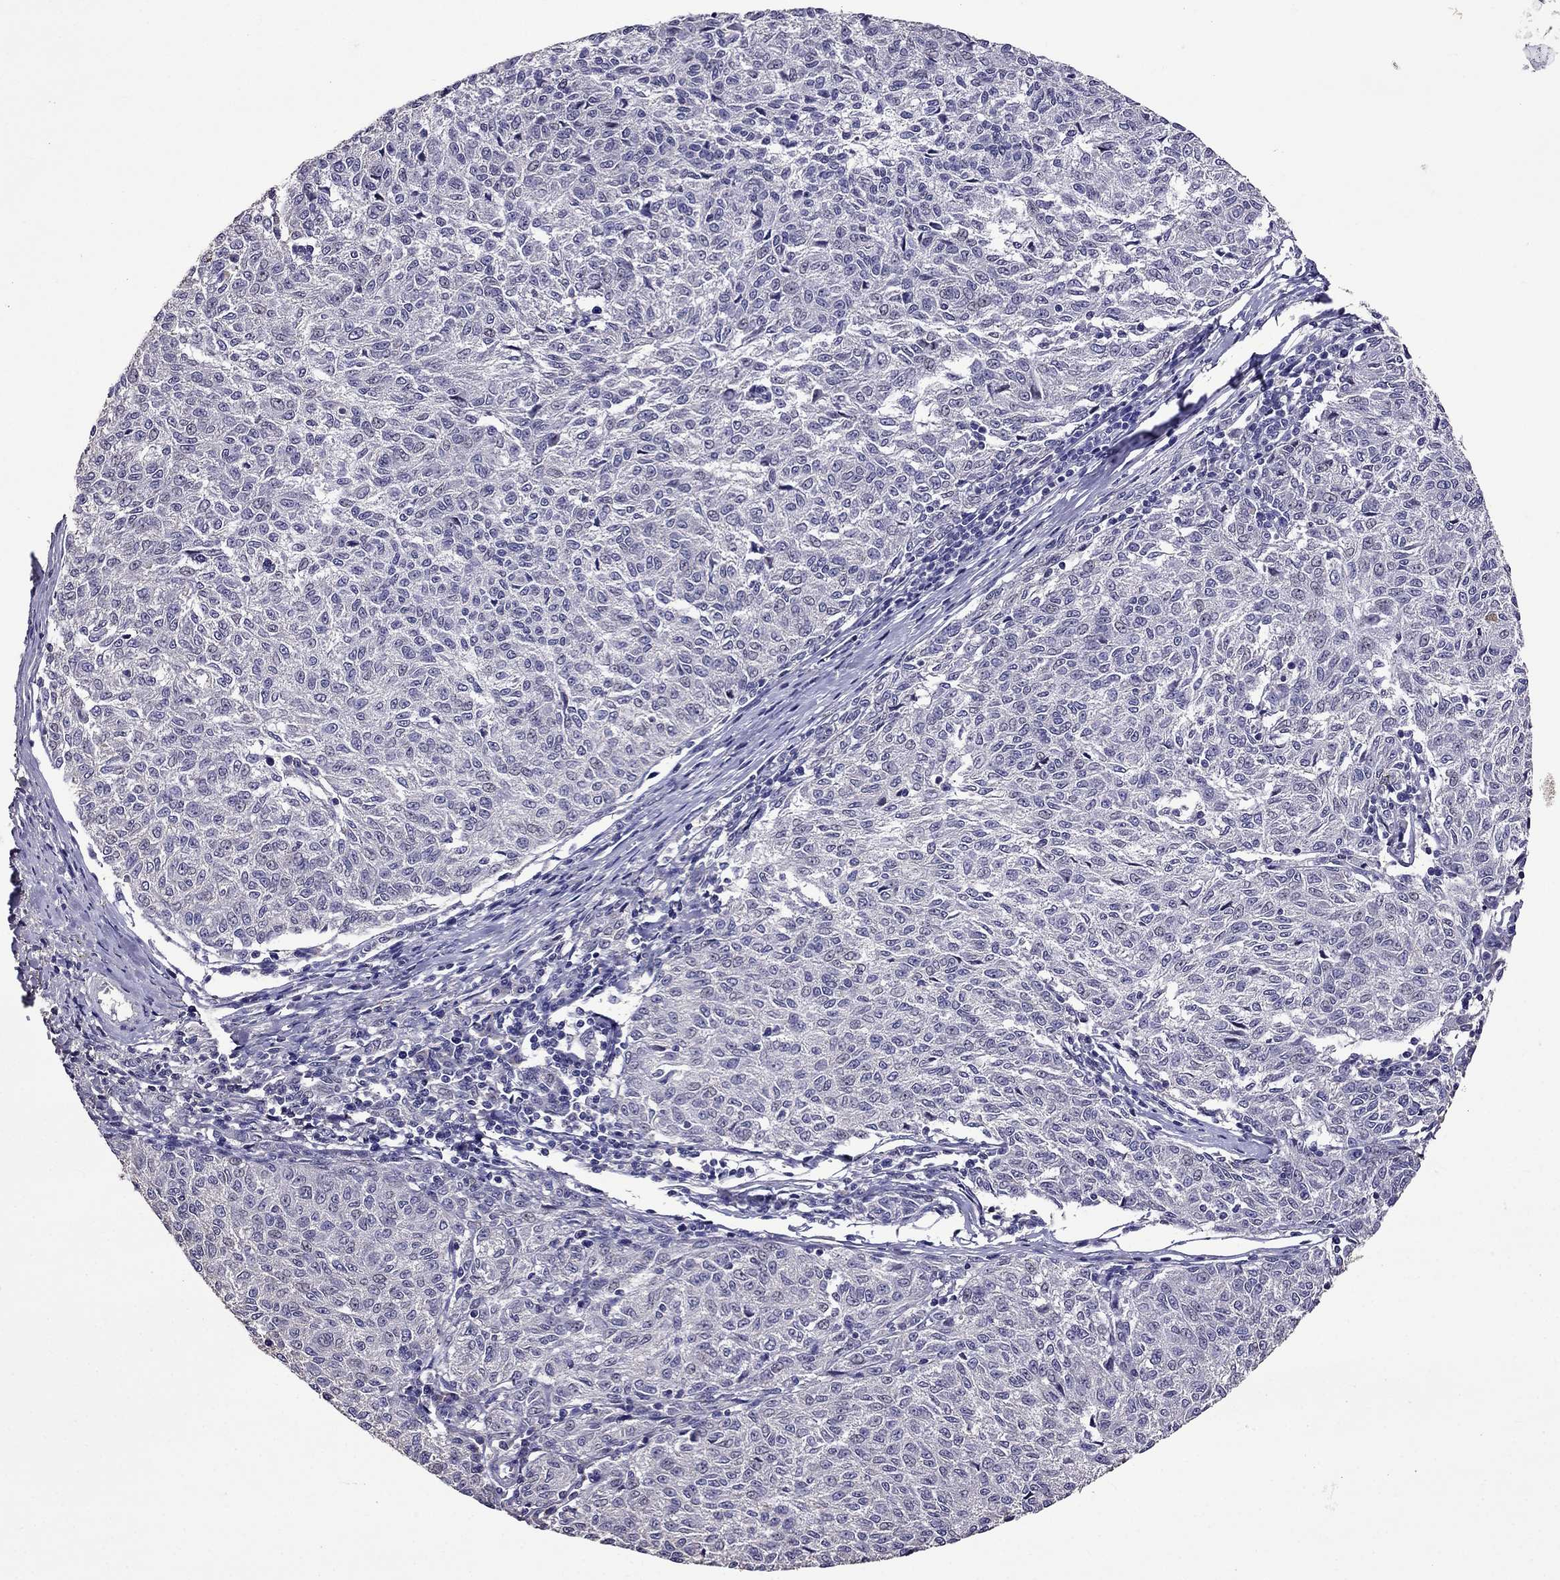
{"staining": {"intensity": "negative", "quantity": "none", "location": "none"}, "tissue": "melanoma", "cell_type": "Tumor cells", "image_type": "cancer", "snomed": [{"axis": "morphology", "description": "Malignant melanoma, NOS"}, {"axis": "topography", "description": "Skin"}], "caption": "Malignant melanoma stained for a protein using immunohistochemistry demonstrates no positivity tumor cells.", "gene": "NKX3-1", "patient": {"sex": "female", "age": 72}}